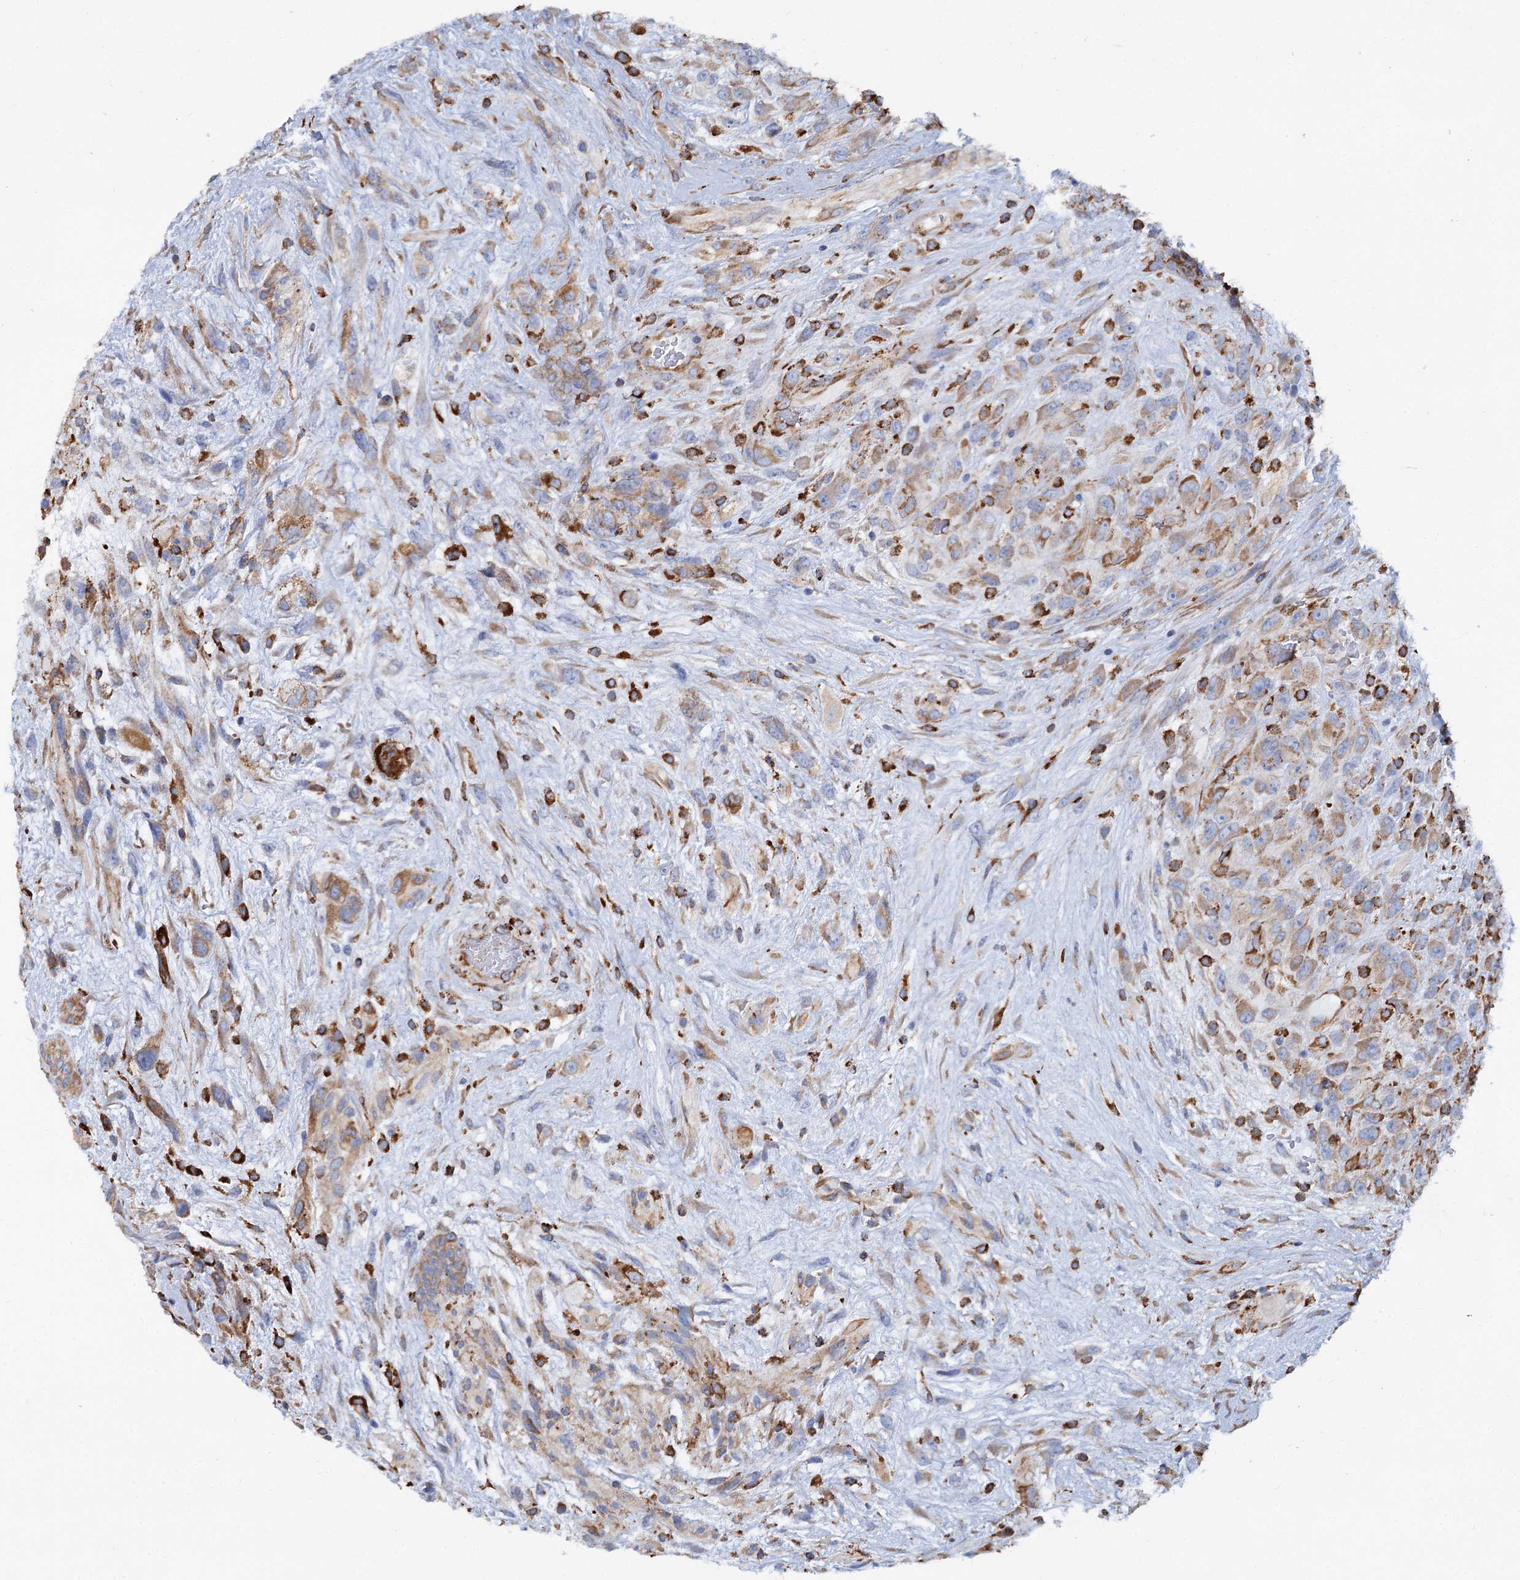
{"staining": {"intensity": "weak", "quantity": ">75%", "location": "cytoplasmic/membranous"}, "tissue": "glioma", "cell_type": "Tumor cells", "image_type": "cancer", "snomed": [{"axis": "morphology", "description": "Glioma, malignant, High grade"}, {"axis": "topography", "description": "Brain"}], "caption": "A high-resolution histopathology image shows immunohistochemistry (IHC) staining of glioma, which exhibits weak cytoplasmic/membranous expression in approximately >75% of tumor cells.", "gene": "SHE", "patient": {"sex": "male", "age": 61}}